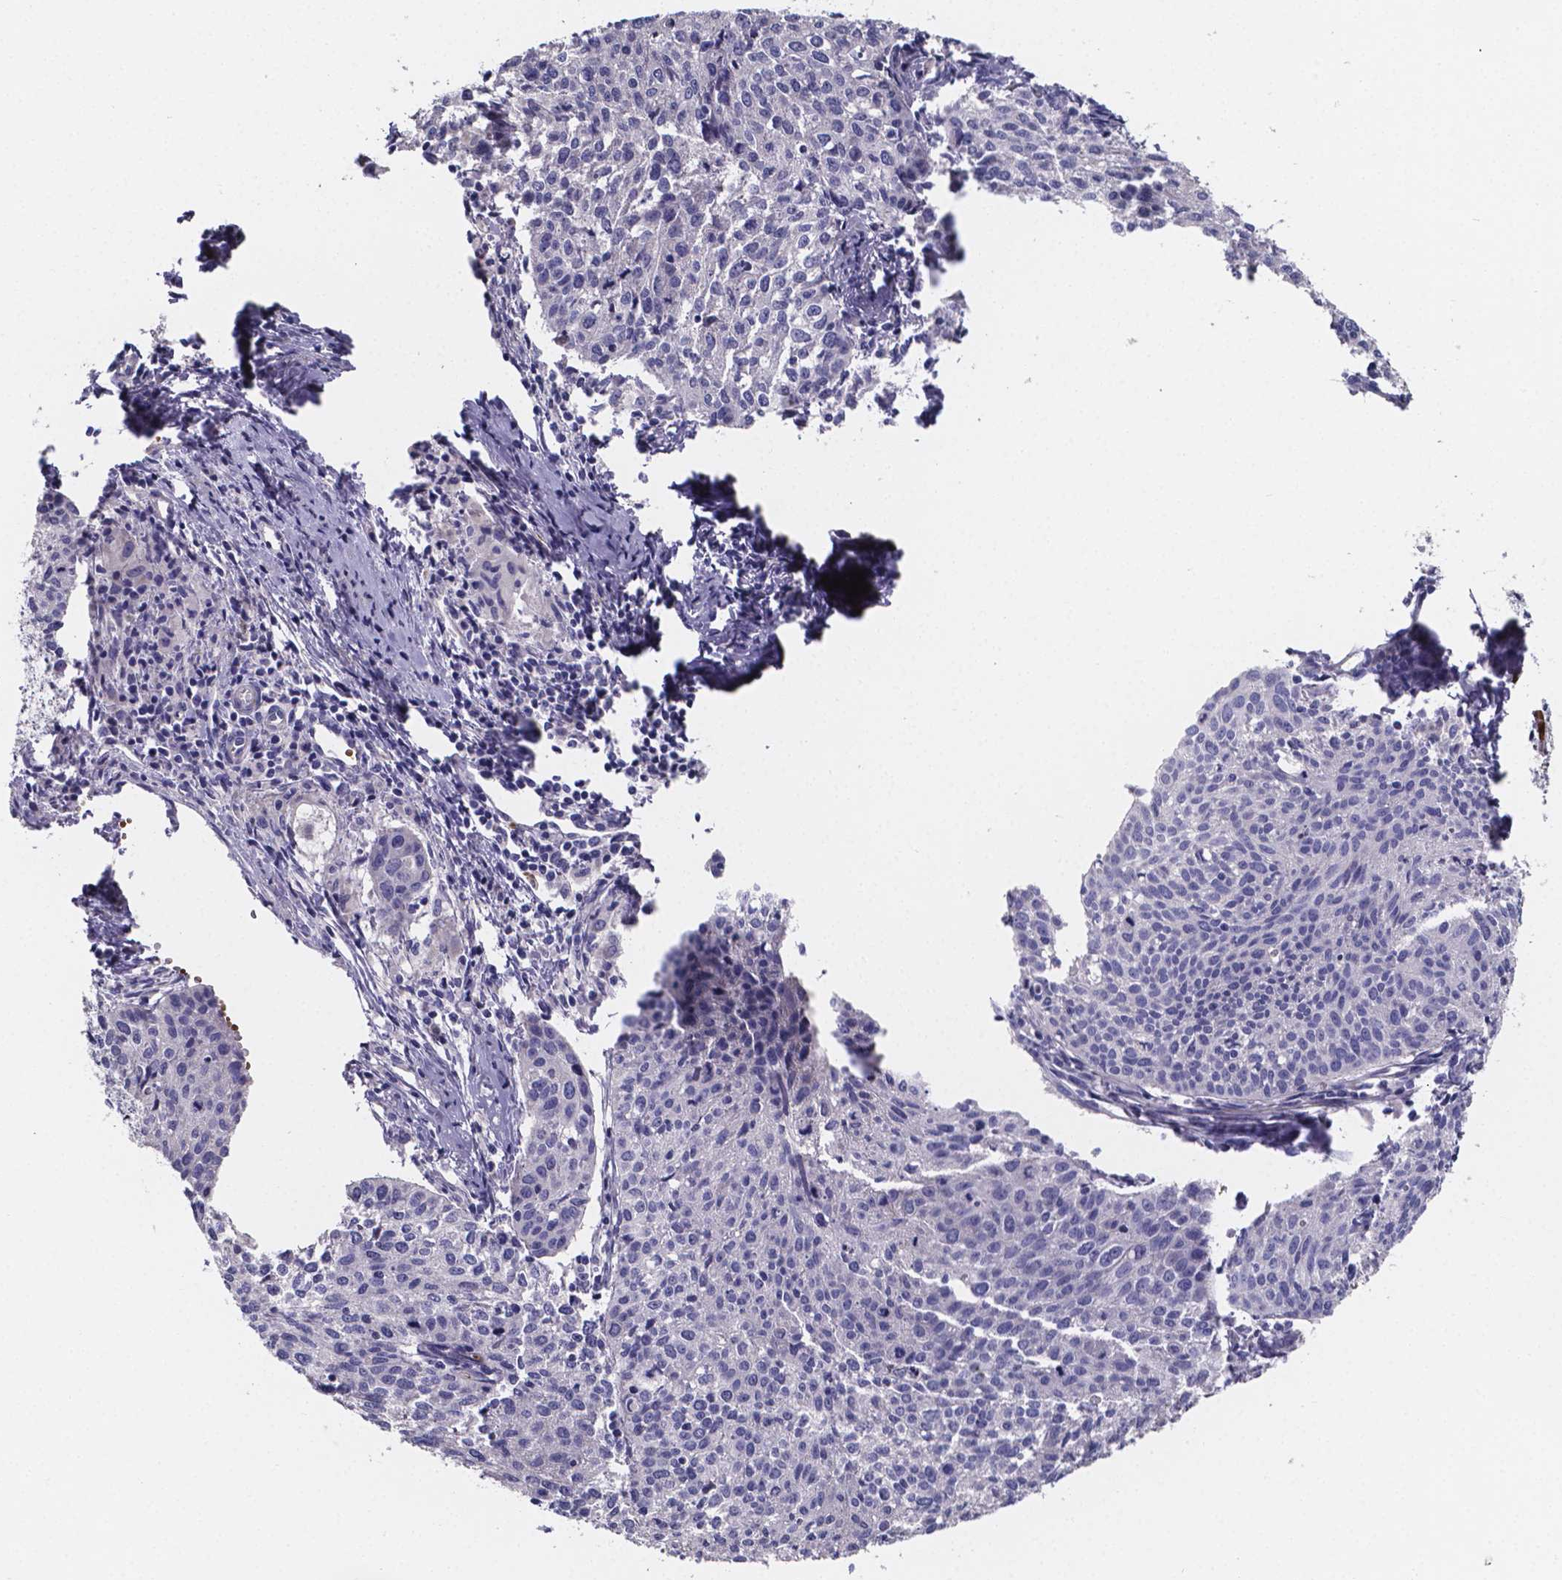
{"staining": {"intensity": "negative", "quantity": "none", "location": "none"}, "tissue": "cervical cancer", "cell_type": "Tumor cells", "image_type": "cancer", "snomed": [{"axis": "morphology", "description": "Squamous cell carcinoma, NOS"}, {"axis": "topography", "description": "Cervix"}], "caption": "The IHC histopathology image has no significant positivity in tumor cells of cervical squamous cell carcinoma tissue.", "gene": "GABRA3", "patient": {"sex": "female", "age": 38}}